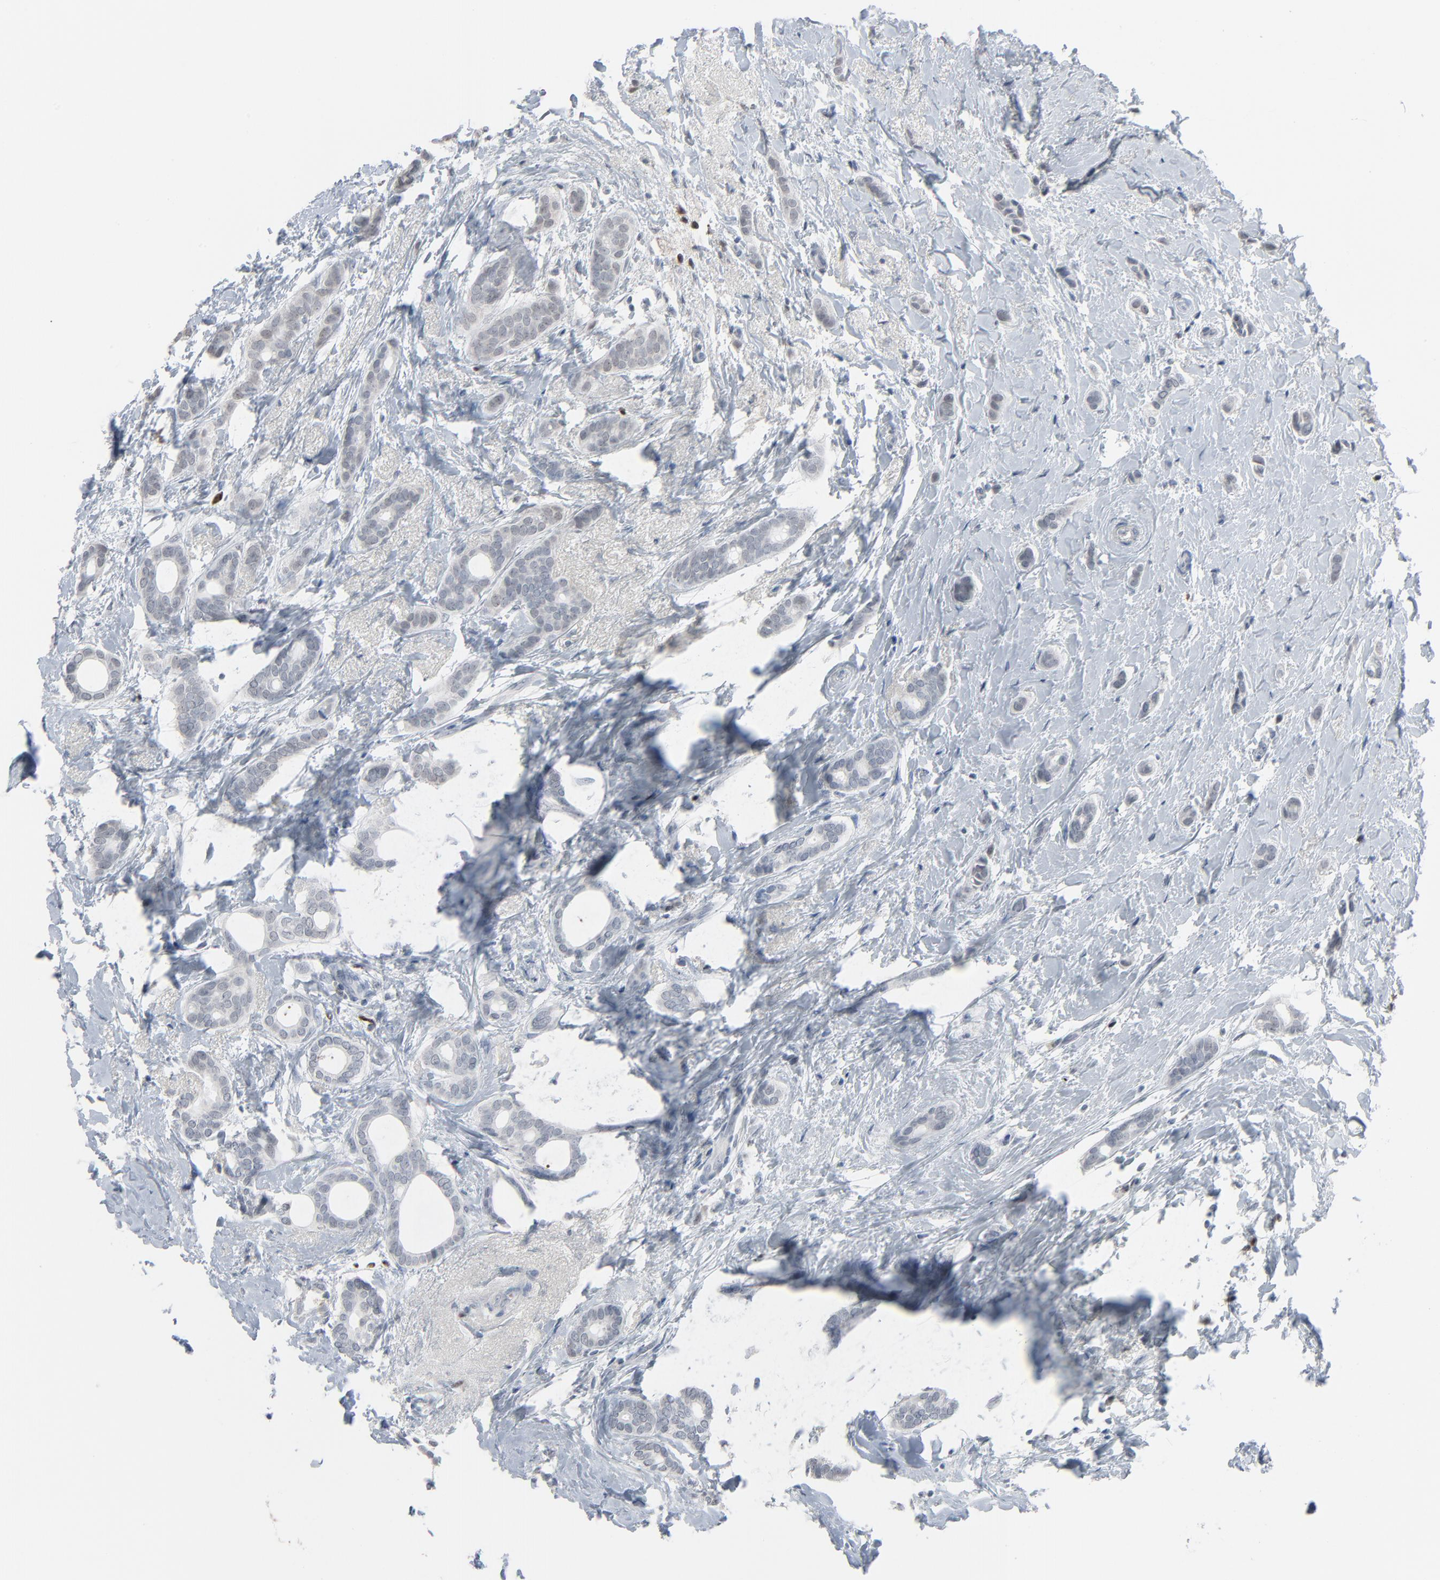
{"staining": {"intensity": "negative", "quantity": "none", "location": "none"}, "tissue": "breast cancer", "cell_type": "Tumor cells", "image_type": "cancer", "snomed": [{"axis": "morphology", "description": "Duct carcinoma"}, {"axis": "topography", "description": "Breast"}], "caption": "Breast infiltrating ductal carcinoma was stained to show a protein in brown. There is no significant staining in tumor cells.", "gene": "SAGE1", "patient": {"sex": "female", "age": 54}}